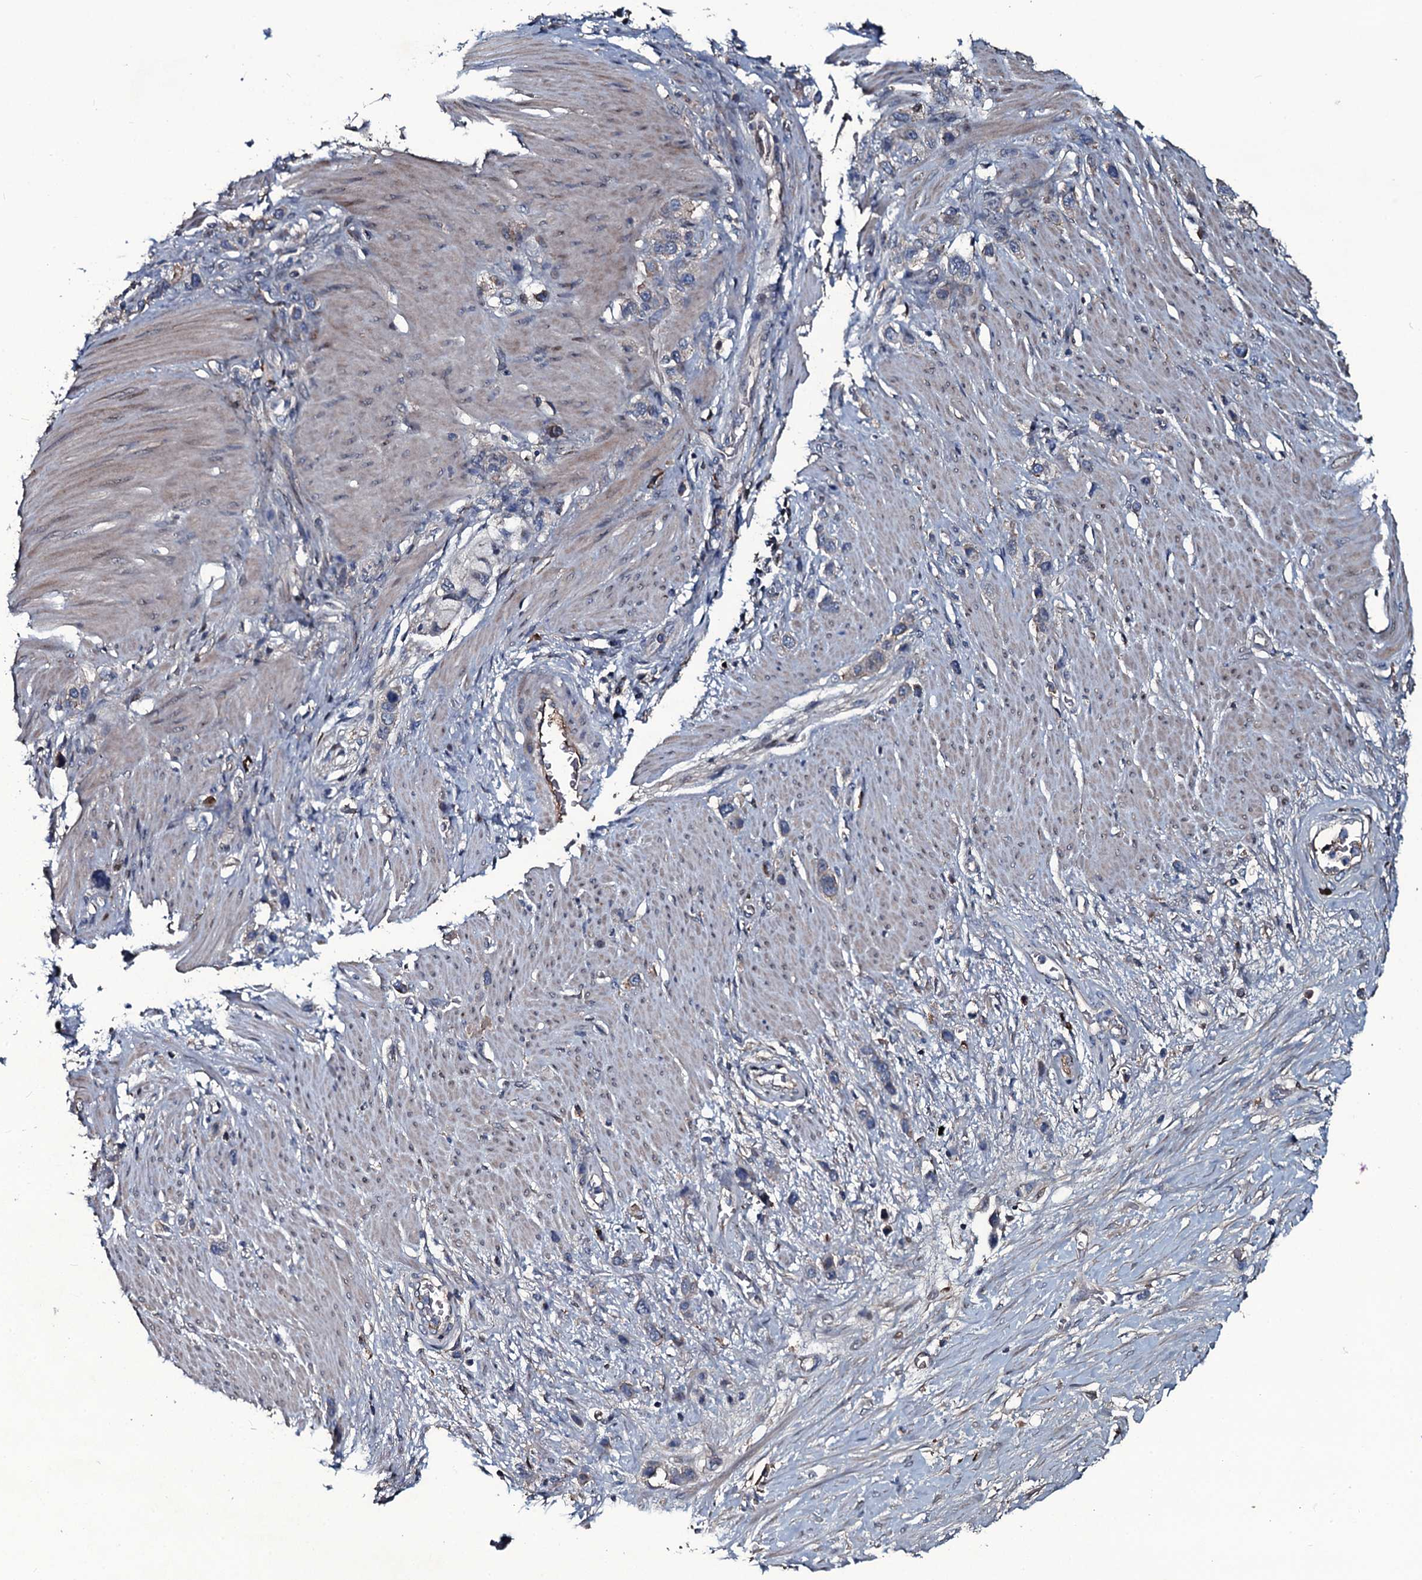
{"staining": {"intensity": "weak", "quantity": "<25%", "location": "cytoplasmic/membranous"}, "tissue": "stomach cancer", "cell_type": "Tumor cells", "image_type": "cancer", "snomed": [{"axis": "morphology", "description": "Adenocarcinoma, NOS"}, {"axis": "morphology", "description": "Adenocarcinoma, High grade"}, {"axis": "topography", "description": "Stomach, upper"}, {"axis": "topography", "description": "Stomach, lower"}], "caption": "There is no significant staining in tumor cells of stomach adenocarcinoma (high-grade).", "gene": "LYG2", "patient": {"sex": "female", "age": 65}}